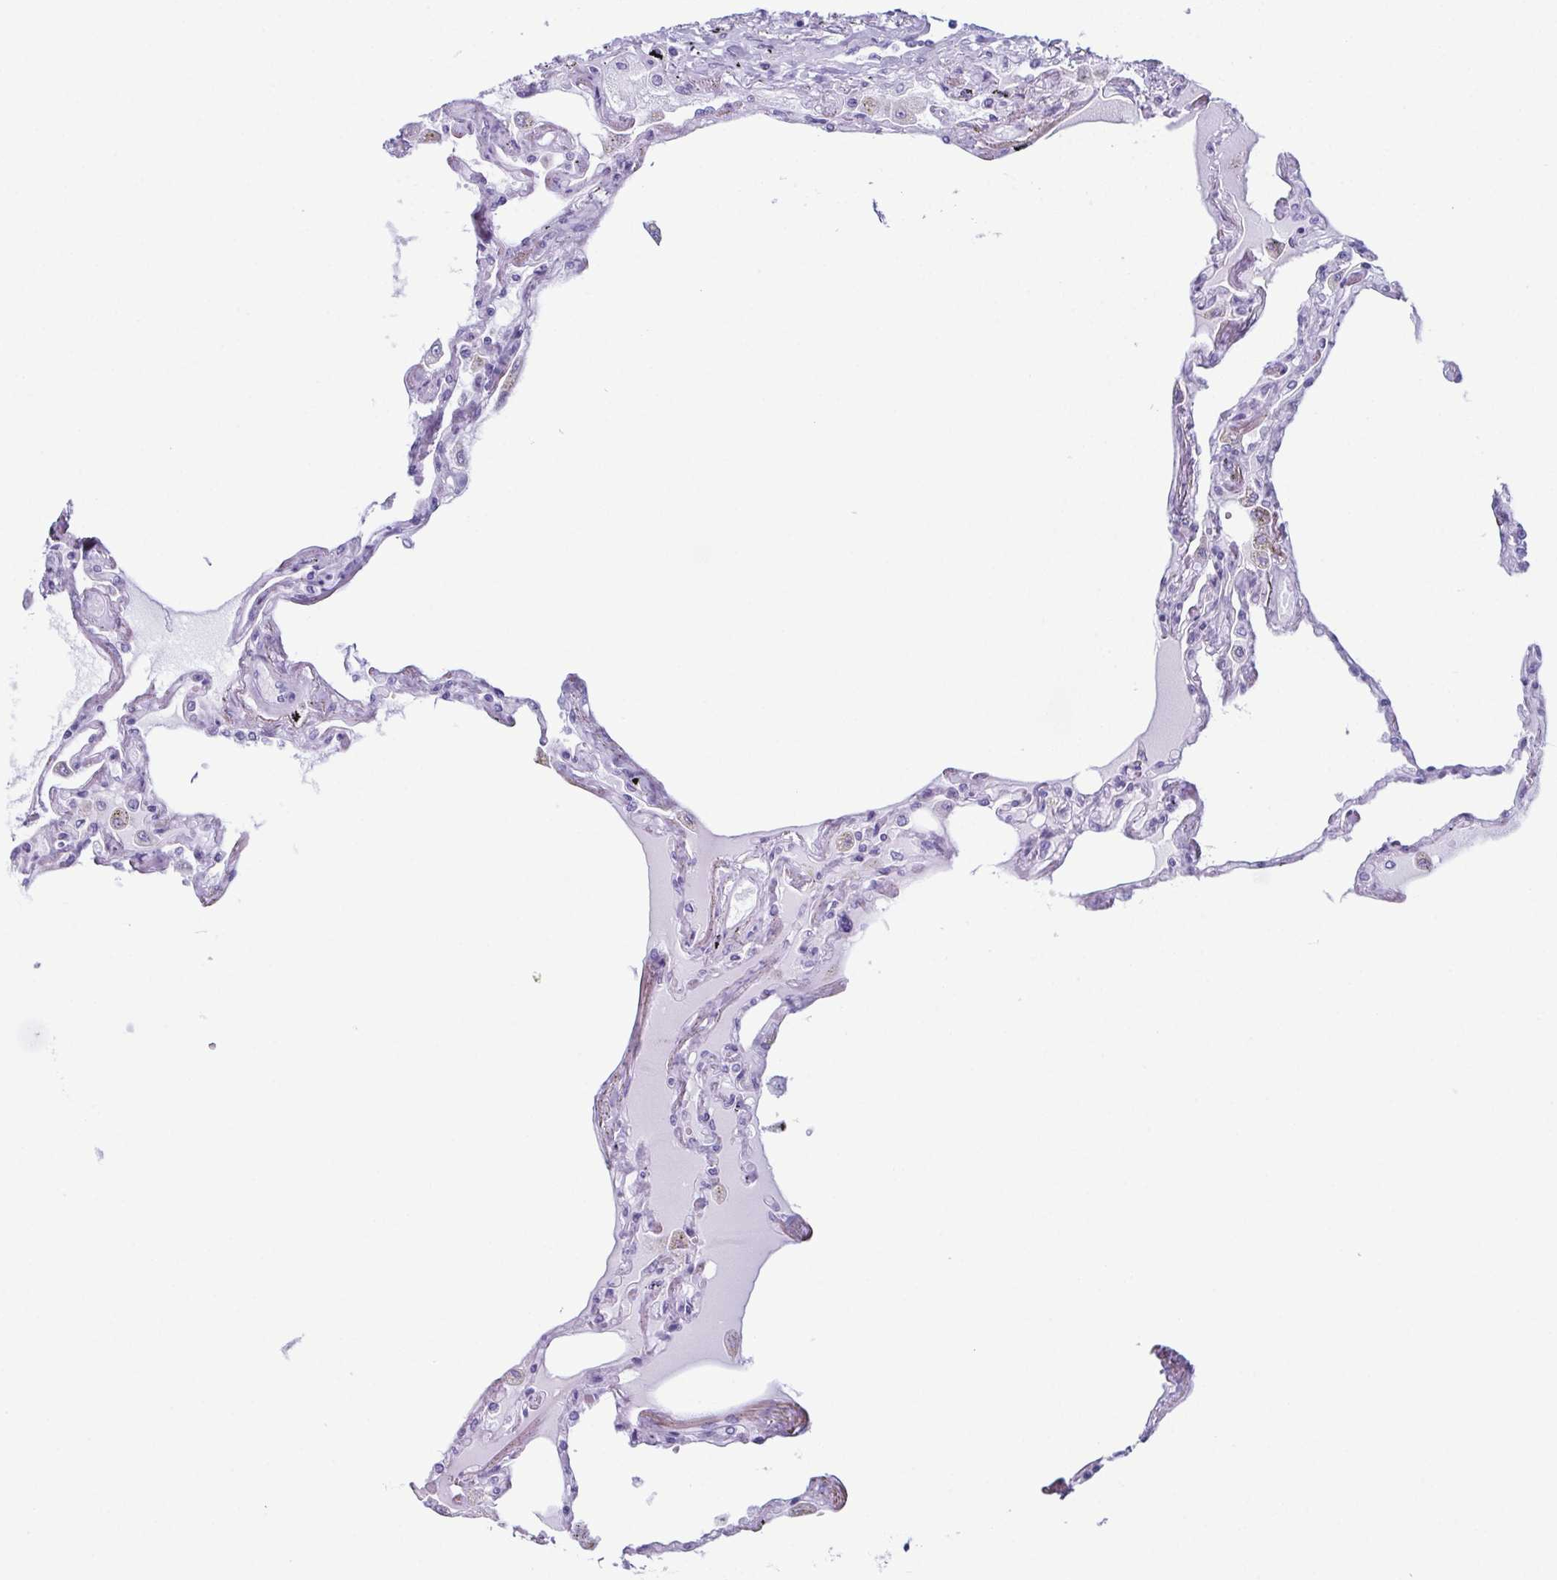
{"staining": {"intensity": "negative", "quantity": "none", "location": "none"}, "tissue": "lung", "cell_type": "Alveolar cells", "image_type": "normal", "snomed": [{"axis": "morphology", "description": "Normal tissue, NOS"}, {"axis": "morphology", "description": "Adenocarcinoma, NOS"}, {"axis": "topography", "description": "Cartilage tissue"}, {"axis": "topography", "description": "Lung"}], "caption": "IHC histopathology image of unremarkable lung: lung stained with DAB demonstrates no significant protein expression in alveolar cells.", "gene": "ENKUR", "patient": {"sex": "female", "age": 67}}